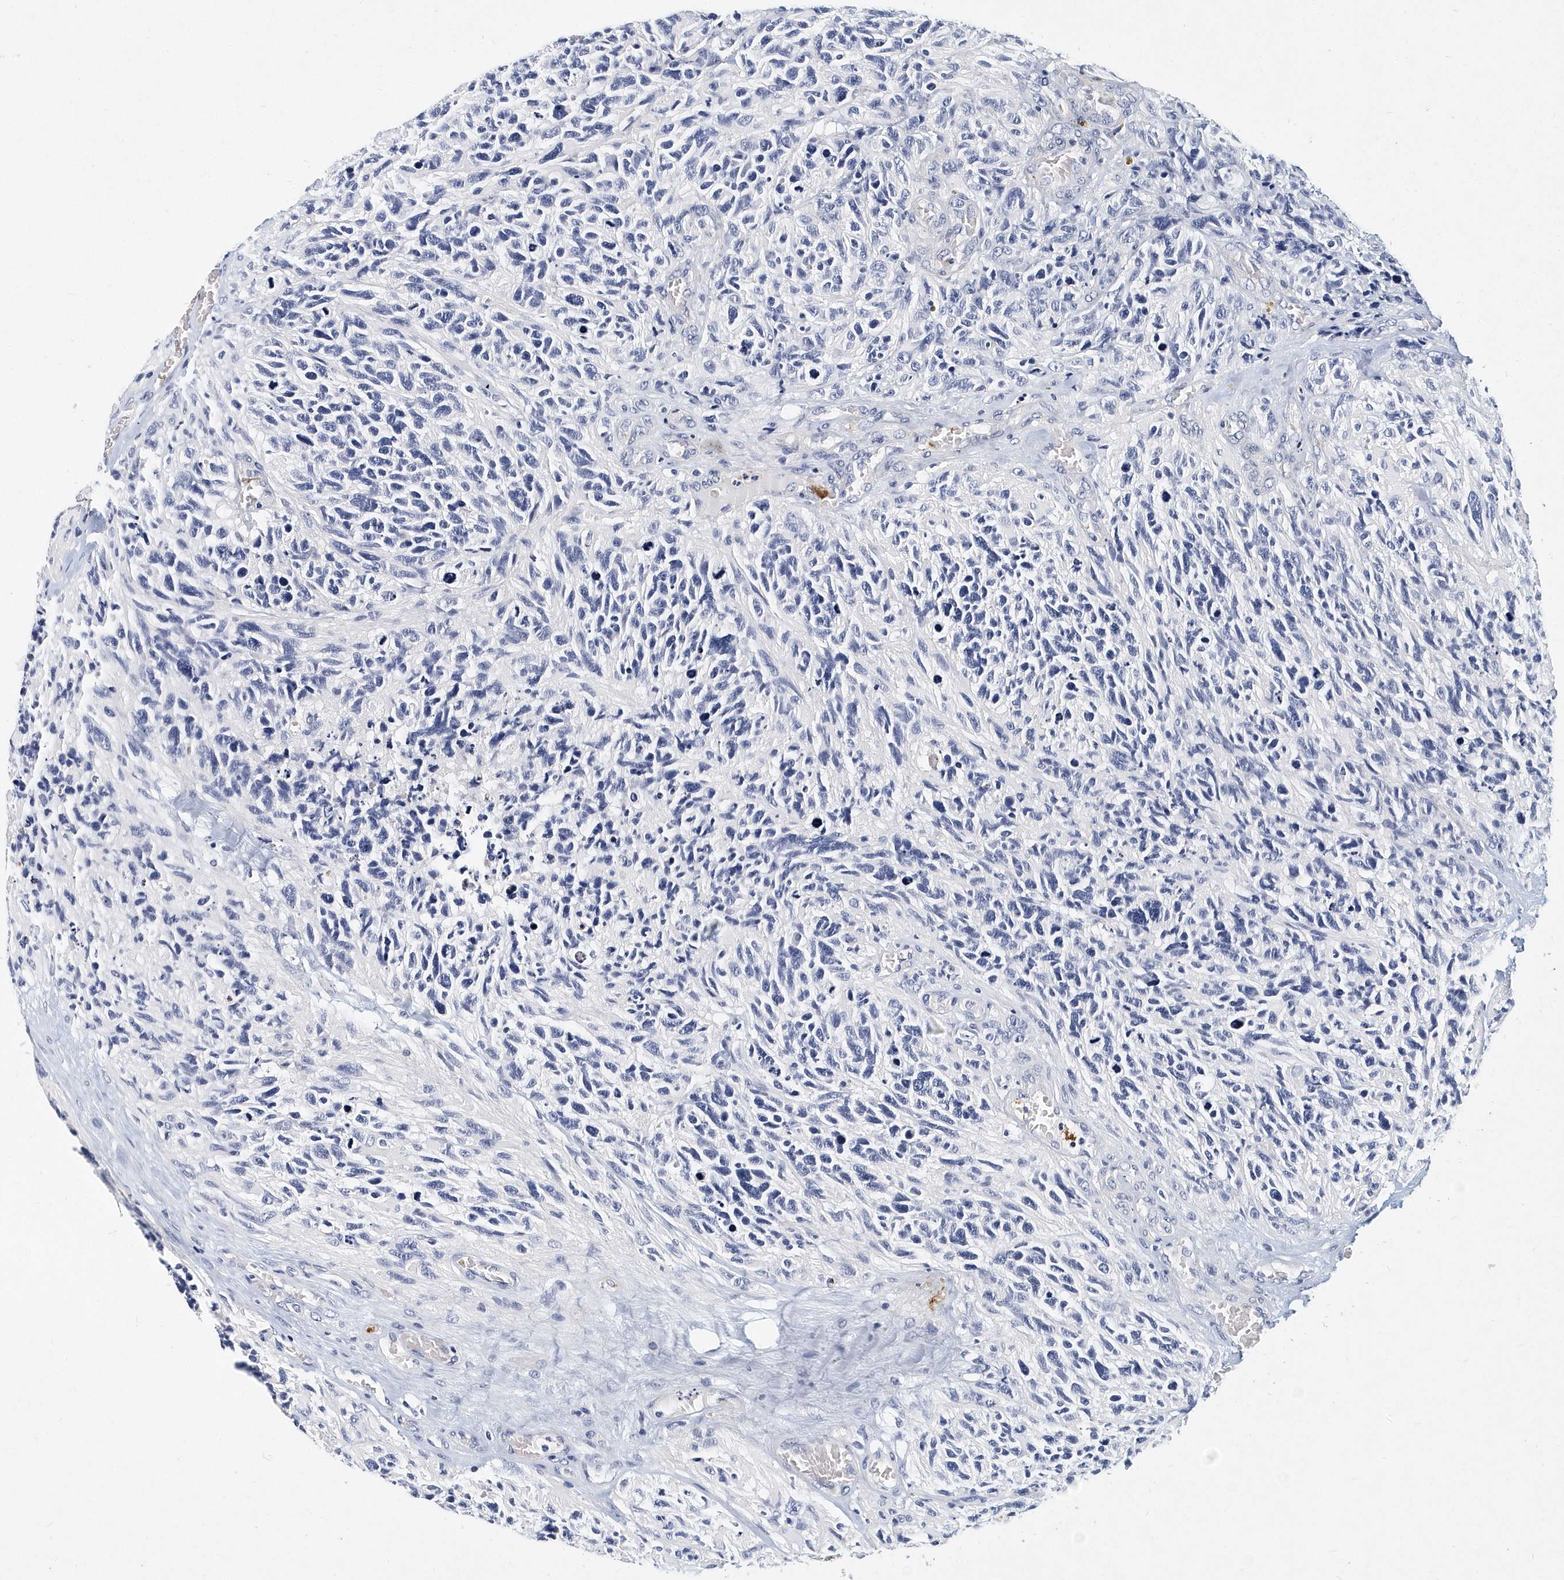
{"staining": {"intensity": "negative", "quantity": "none", "location": "none"}, "tissue": "glioma", "cell_type": "Tumor cells", "image_type": "cancer", "snomed": [{"axis": "morphology", "description": "Glioma, malignant, High grade"}, {"axis": "topography", "description": "Brain"}], "caption": "There is no significant expression in tumor cells of glioma.", "gene": "ITGA2B", "patient": {"sex": "male", "age": 69}}